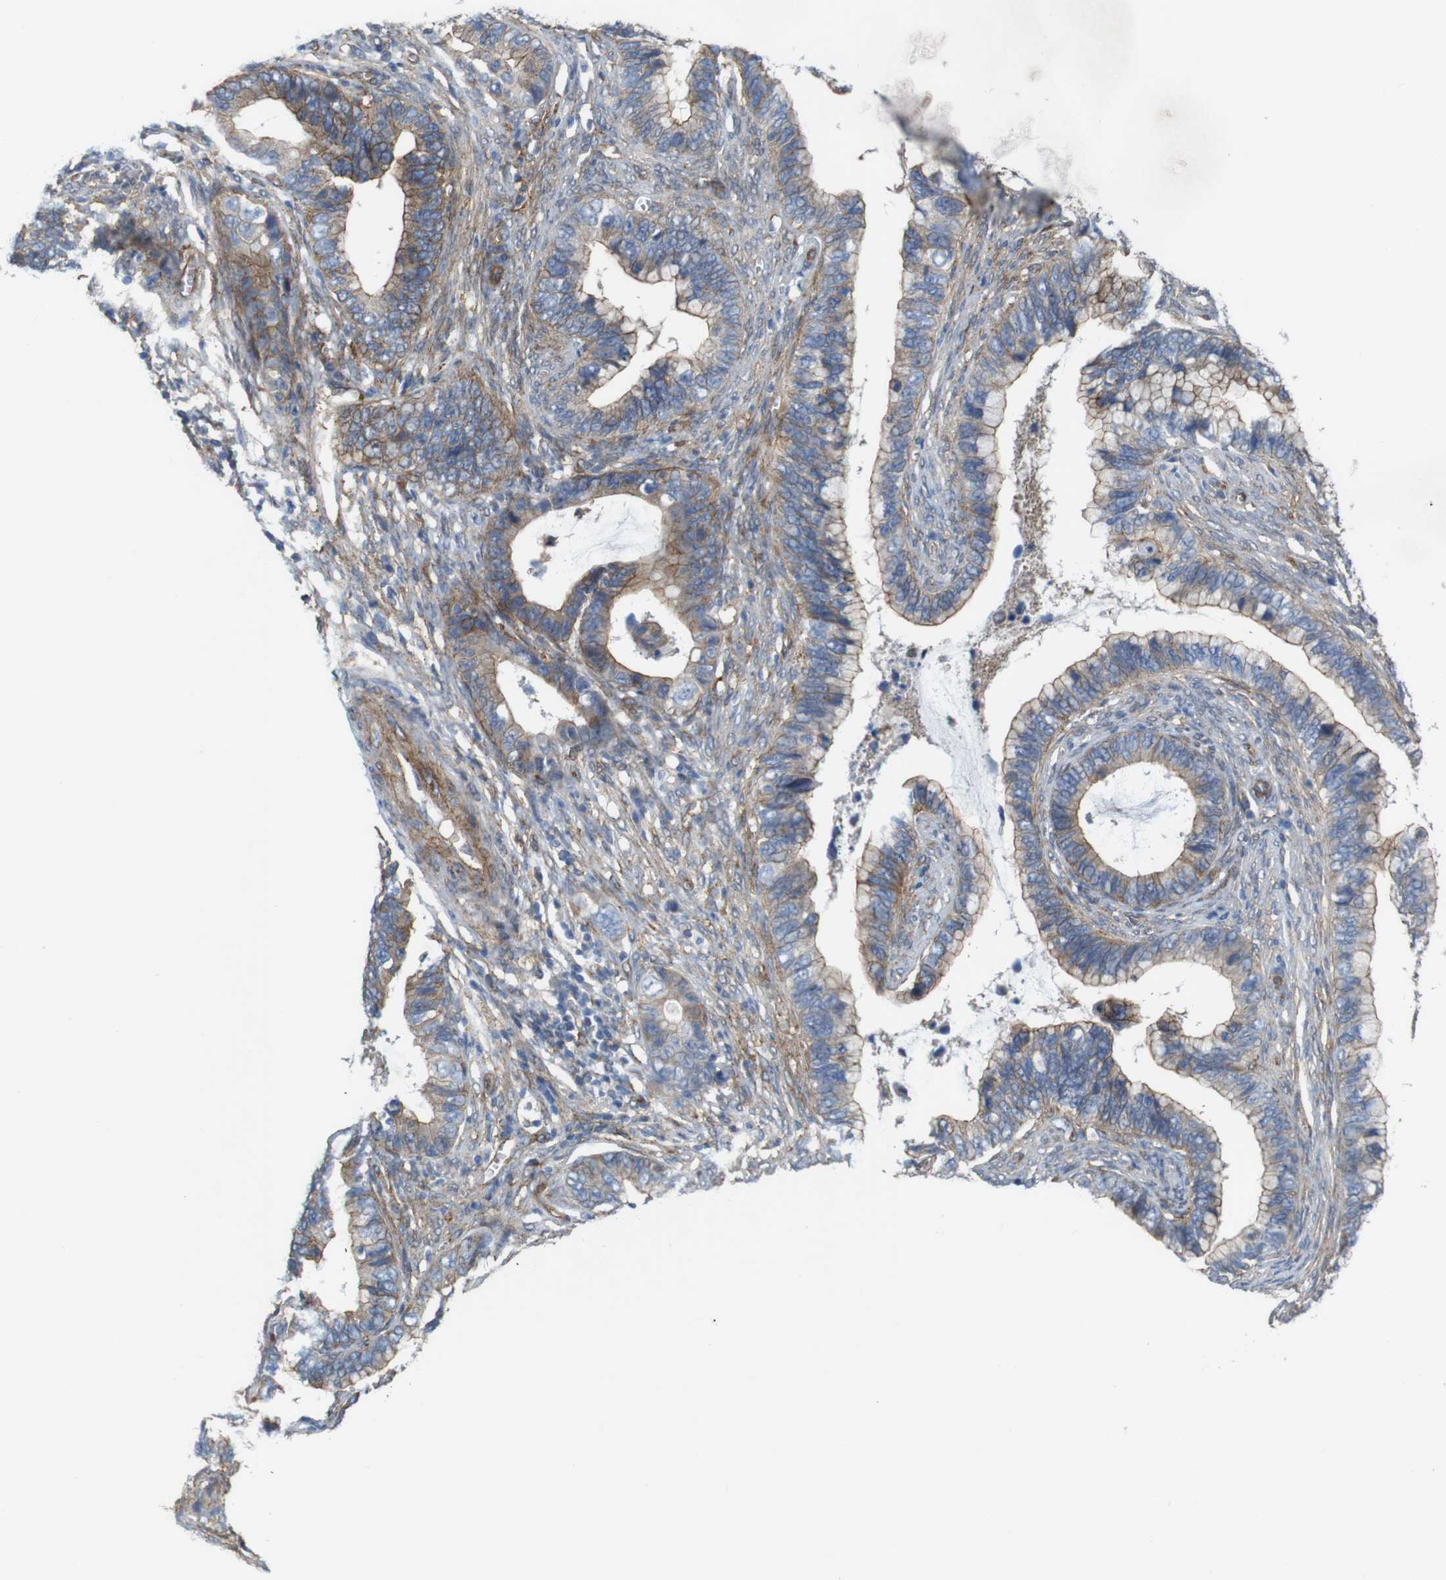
{"staining": {"intensity": "weak", "quantity": ">75%", "location": "cytoplasmic/membranous"}, "tissue": "cervical cancer", "cell_type": "Tumor cells", "image_type": "cancer", "snomed": [{"axis": "morphology", "description": "Adenocarcinoma, NOS"}, {"axis": "topography", "description": "Cervix"}], "caption": "This is a histology image of immunohistochemistry (IHC) staining of cervical cancer, which shows weak expression in the cytoplasmic/membranous of tumor cells.", "gene": "PTGER4", "patient": {"sex": "female", "age": 44}}